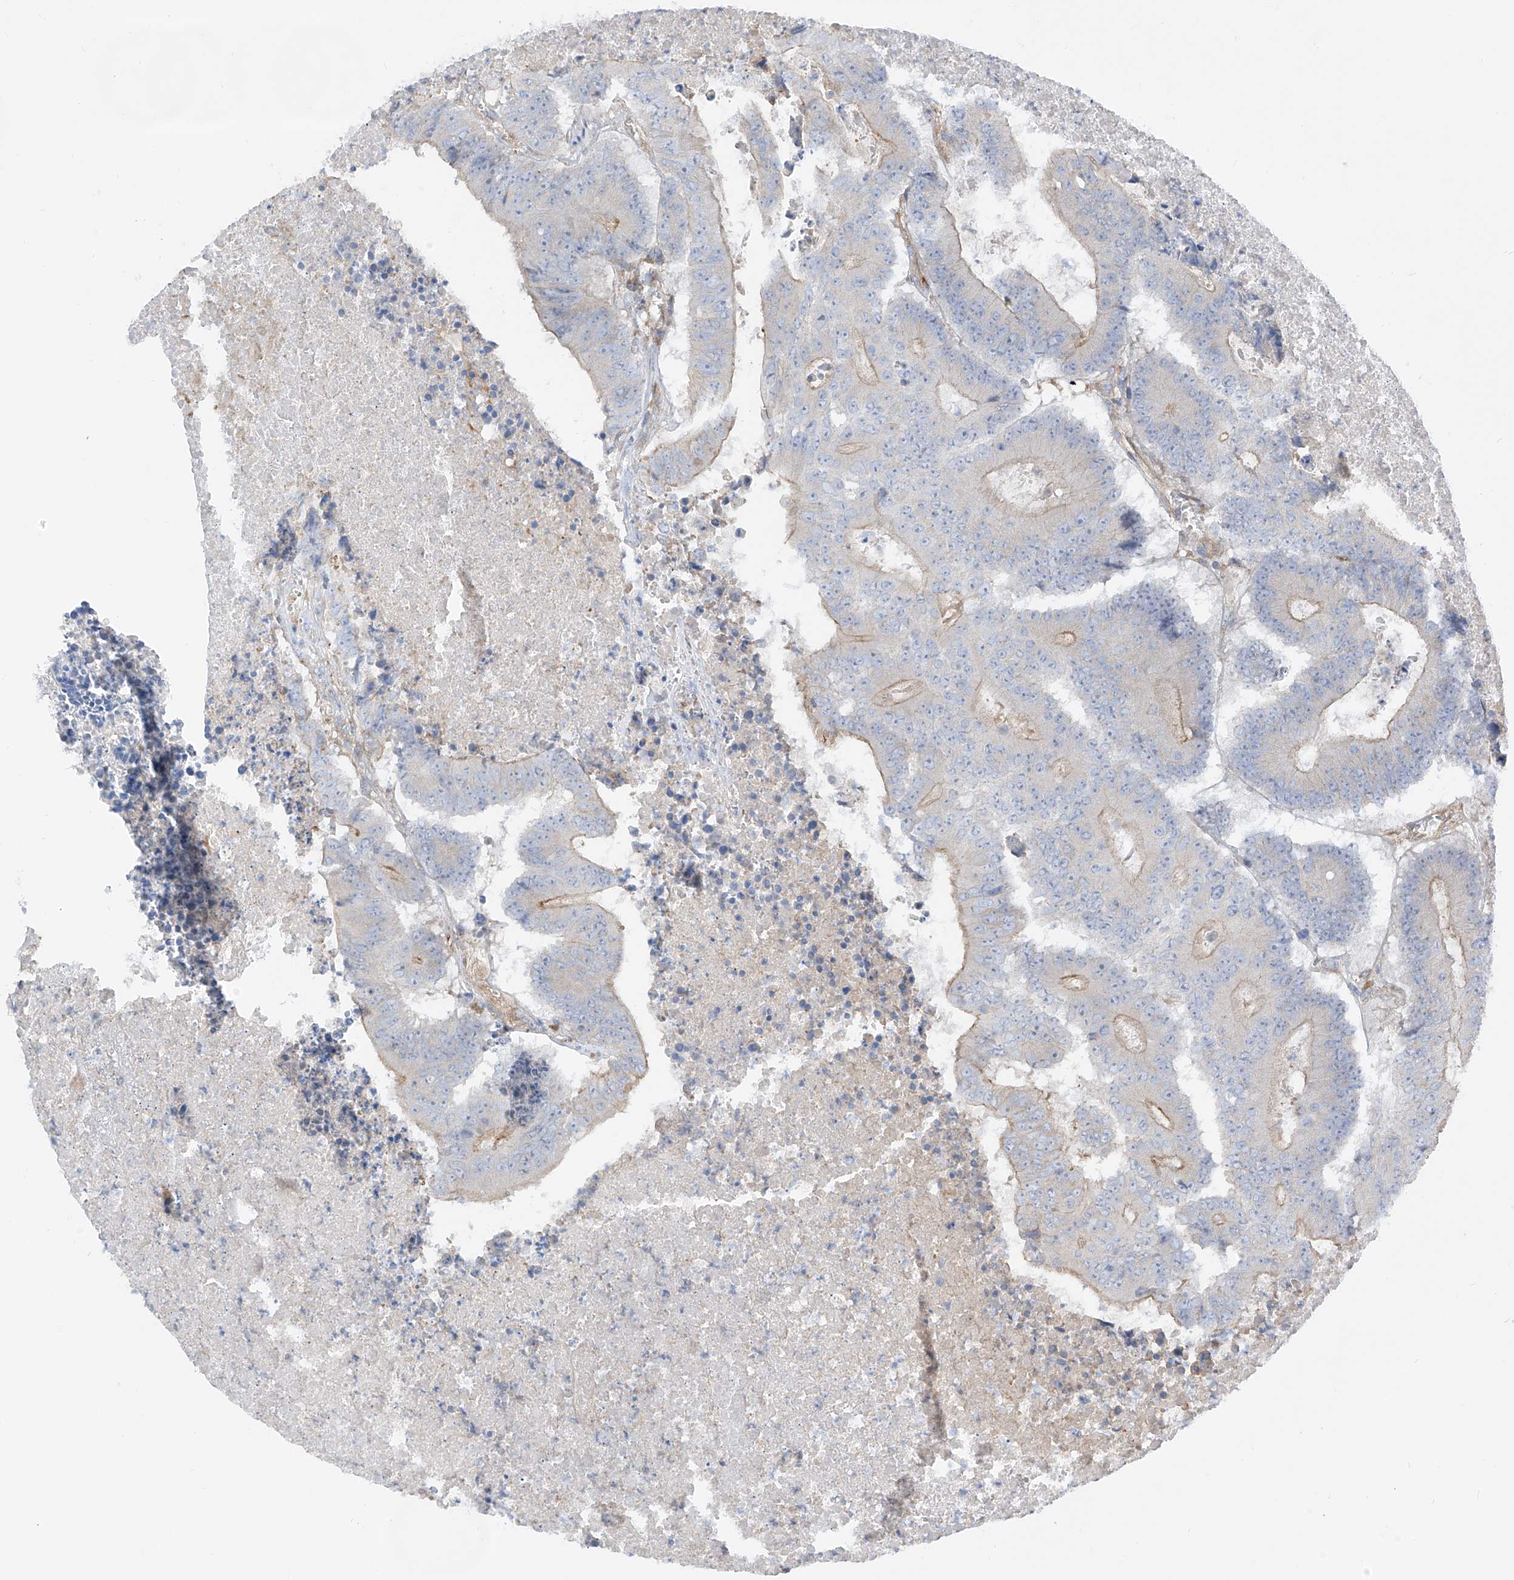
{"staining": {"intensity": "negative", "quantity": "none", "location": "none"}, "tissue": "colorectal cancer", "cell_type": "Tumor cells", "image_type": "cancer", "snomed": [{"axis": "morphology", "description": "Adenocarcinoma, NOS"}, {"axis": "topography", "description": "Colon"}], "caption": "This is an immunohistochemistry (IHC) histopathology image of human colorectal adenocarcinoma. There is no positivity in tumor cells.", "gene": "LCA5", "patient": {"sex": "male", "age": 87}}